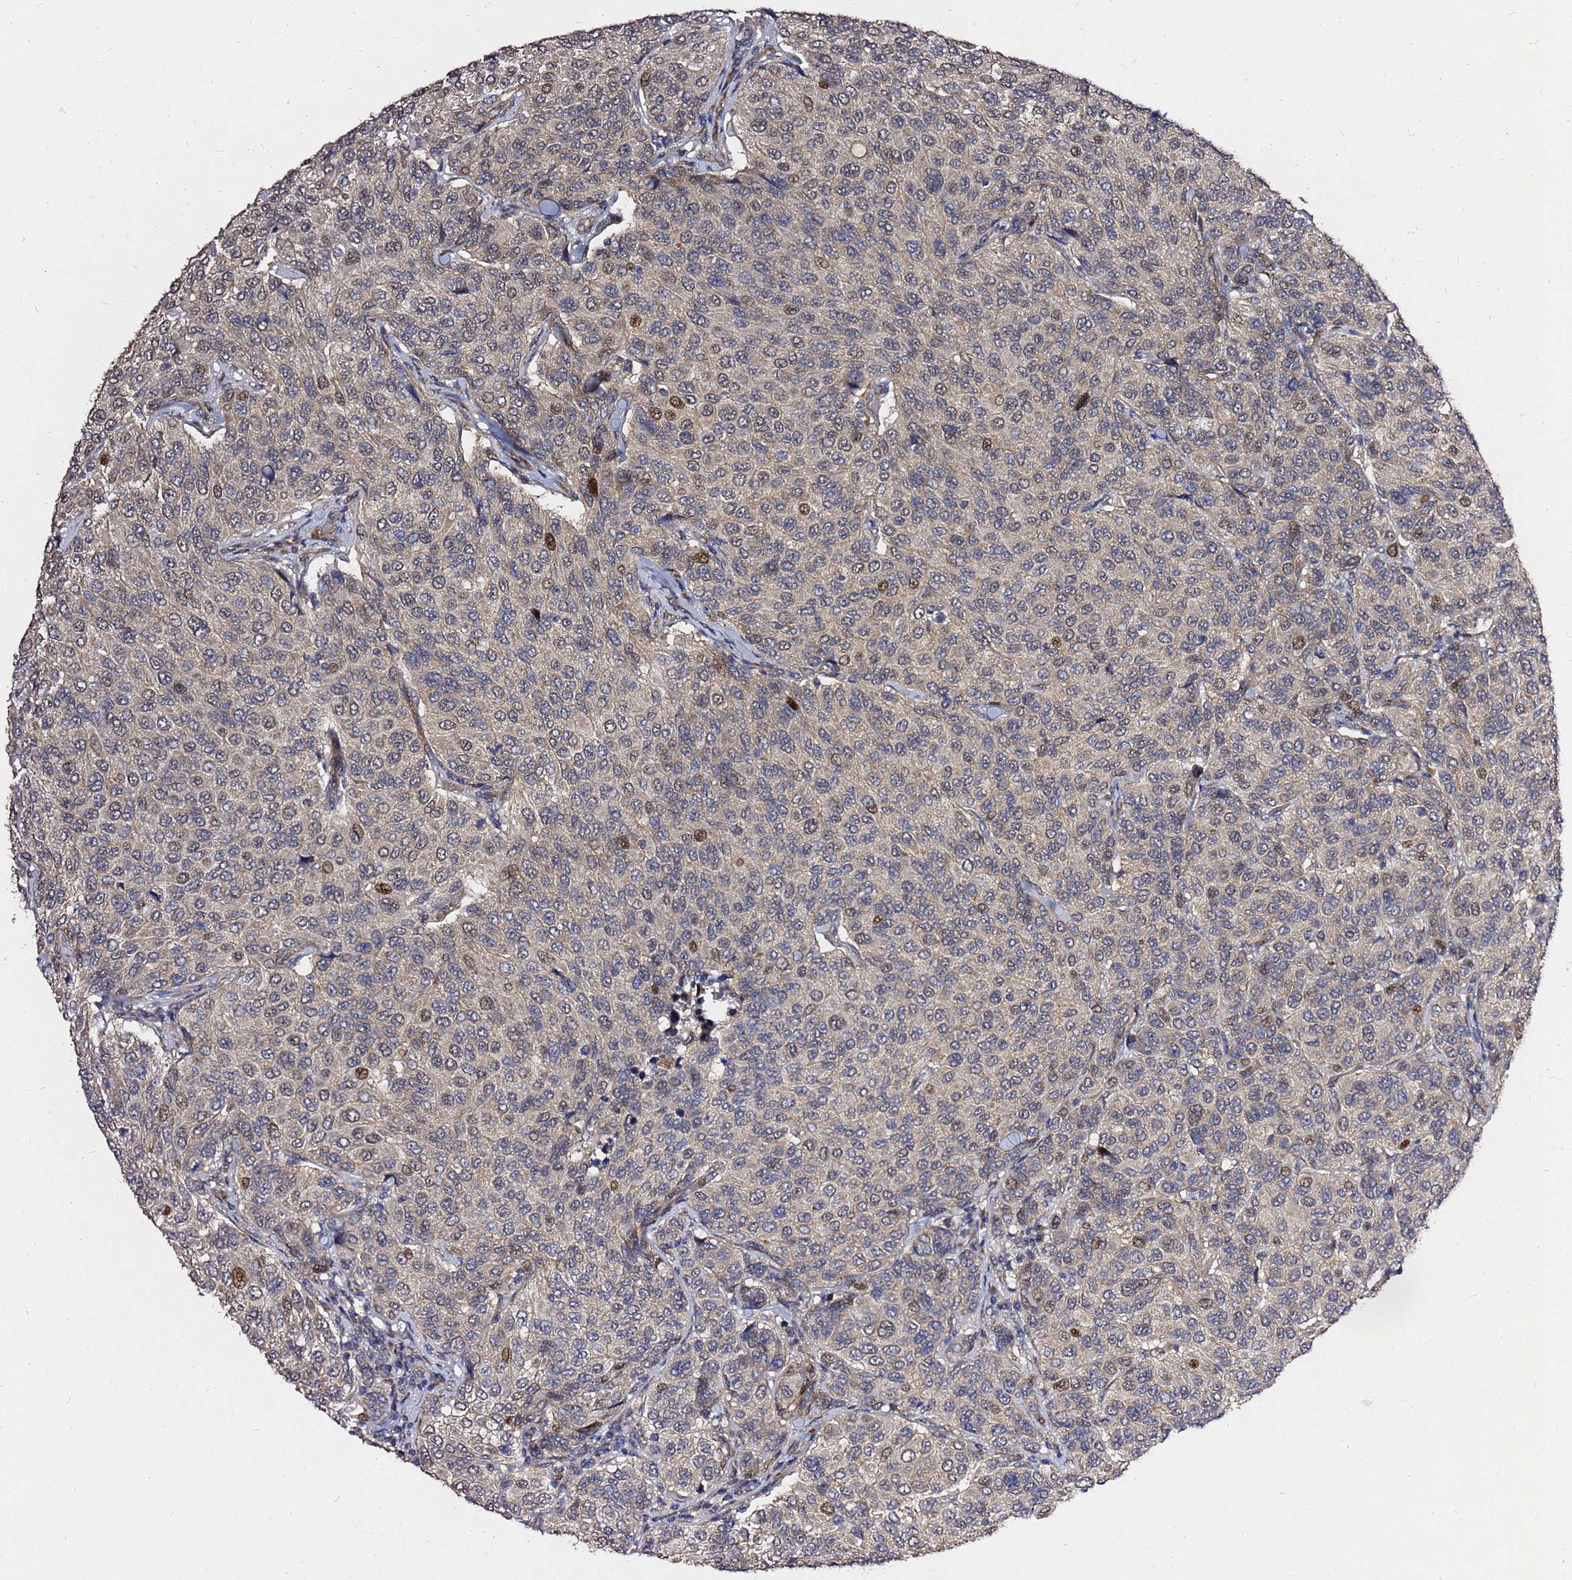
{"staining": {"intensity": "moderate", "quantity": "<25%", "location": "nuclear"}, "tissue": "breast cancer", "cell_type": "Tumor cells", "image_type": "cancer", "snomed": [{"axis": "morphology", "description": "Duct carcinoma"}, {"axis": "topography", "description": "Breast"}], "caption": "Immunohistochemistry (IHC) (DAB) staining of breast cancer (invasive ductal carcinoma) displays moderate nuclear protein staining in approximately <25% of tumor cells. Nuclei are stained in blue.", "gene": "RSPRY1", "patient": {"sex": "female", "age": 55}}